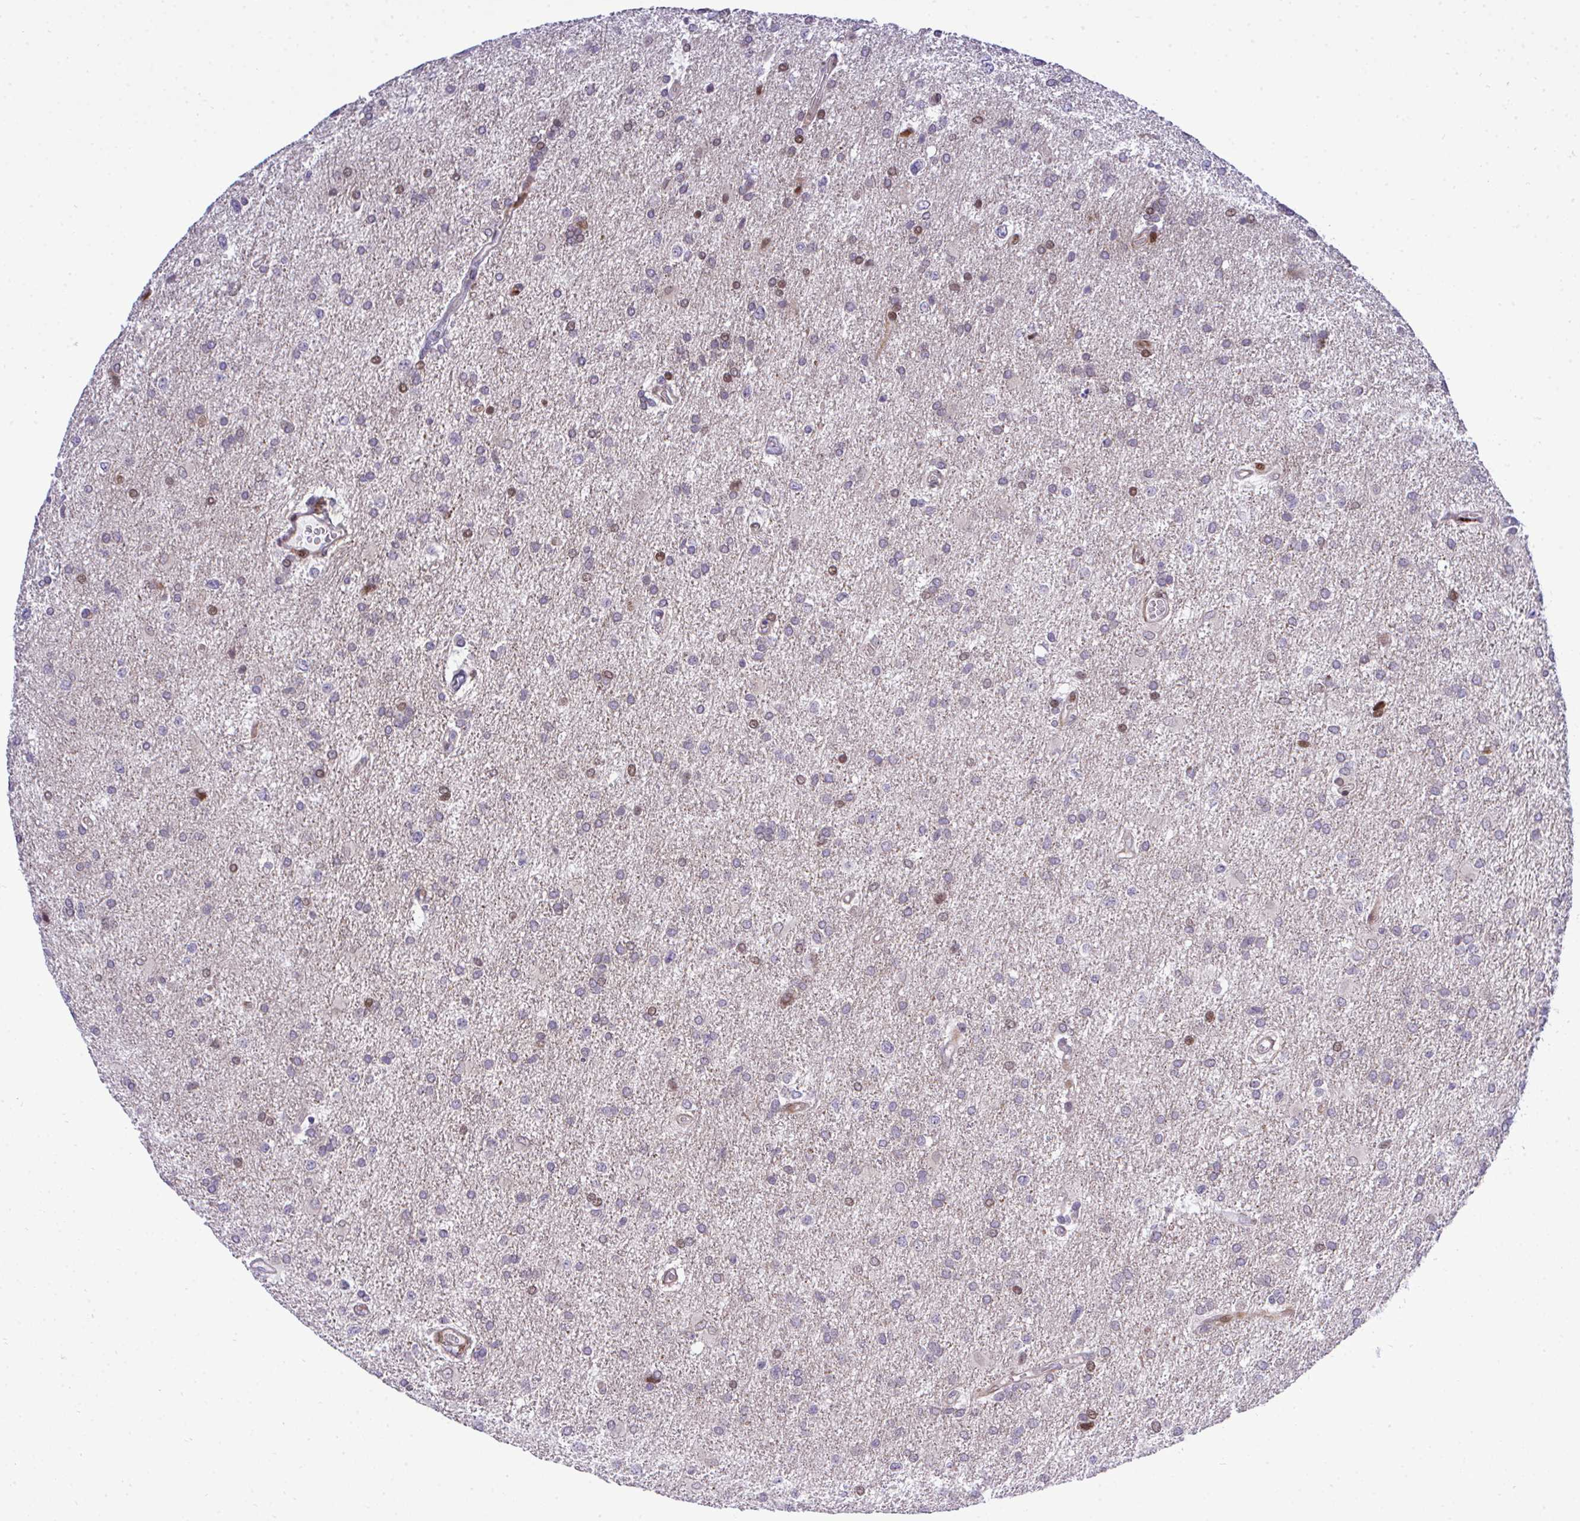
{"staining": {"intensity": "moderate", "quantity": "<25%", "location": "nuclear"}, "tissue": "glioma", "cell_type": "Tumor cells", "image_type": "cancer", "snomed": [{"axis": "morphology", "description": "Glioma, malignant, High grade"}, {"axis": "topography", "description": "Brain"}], "caption": "High-grade glioma (malignant) stained for a protein exhibits moderate nuclear positivity in tumor cells.", "gene": "CASTOR2", "patient": {"sex": "male", "age": 68}}